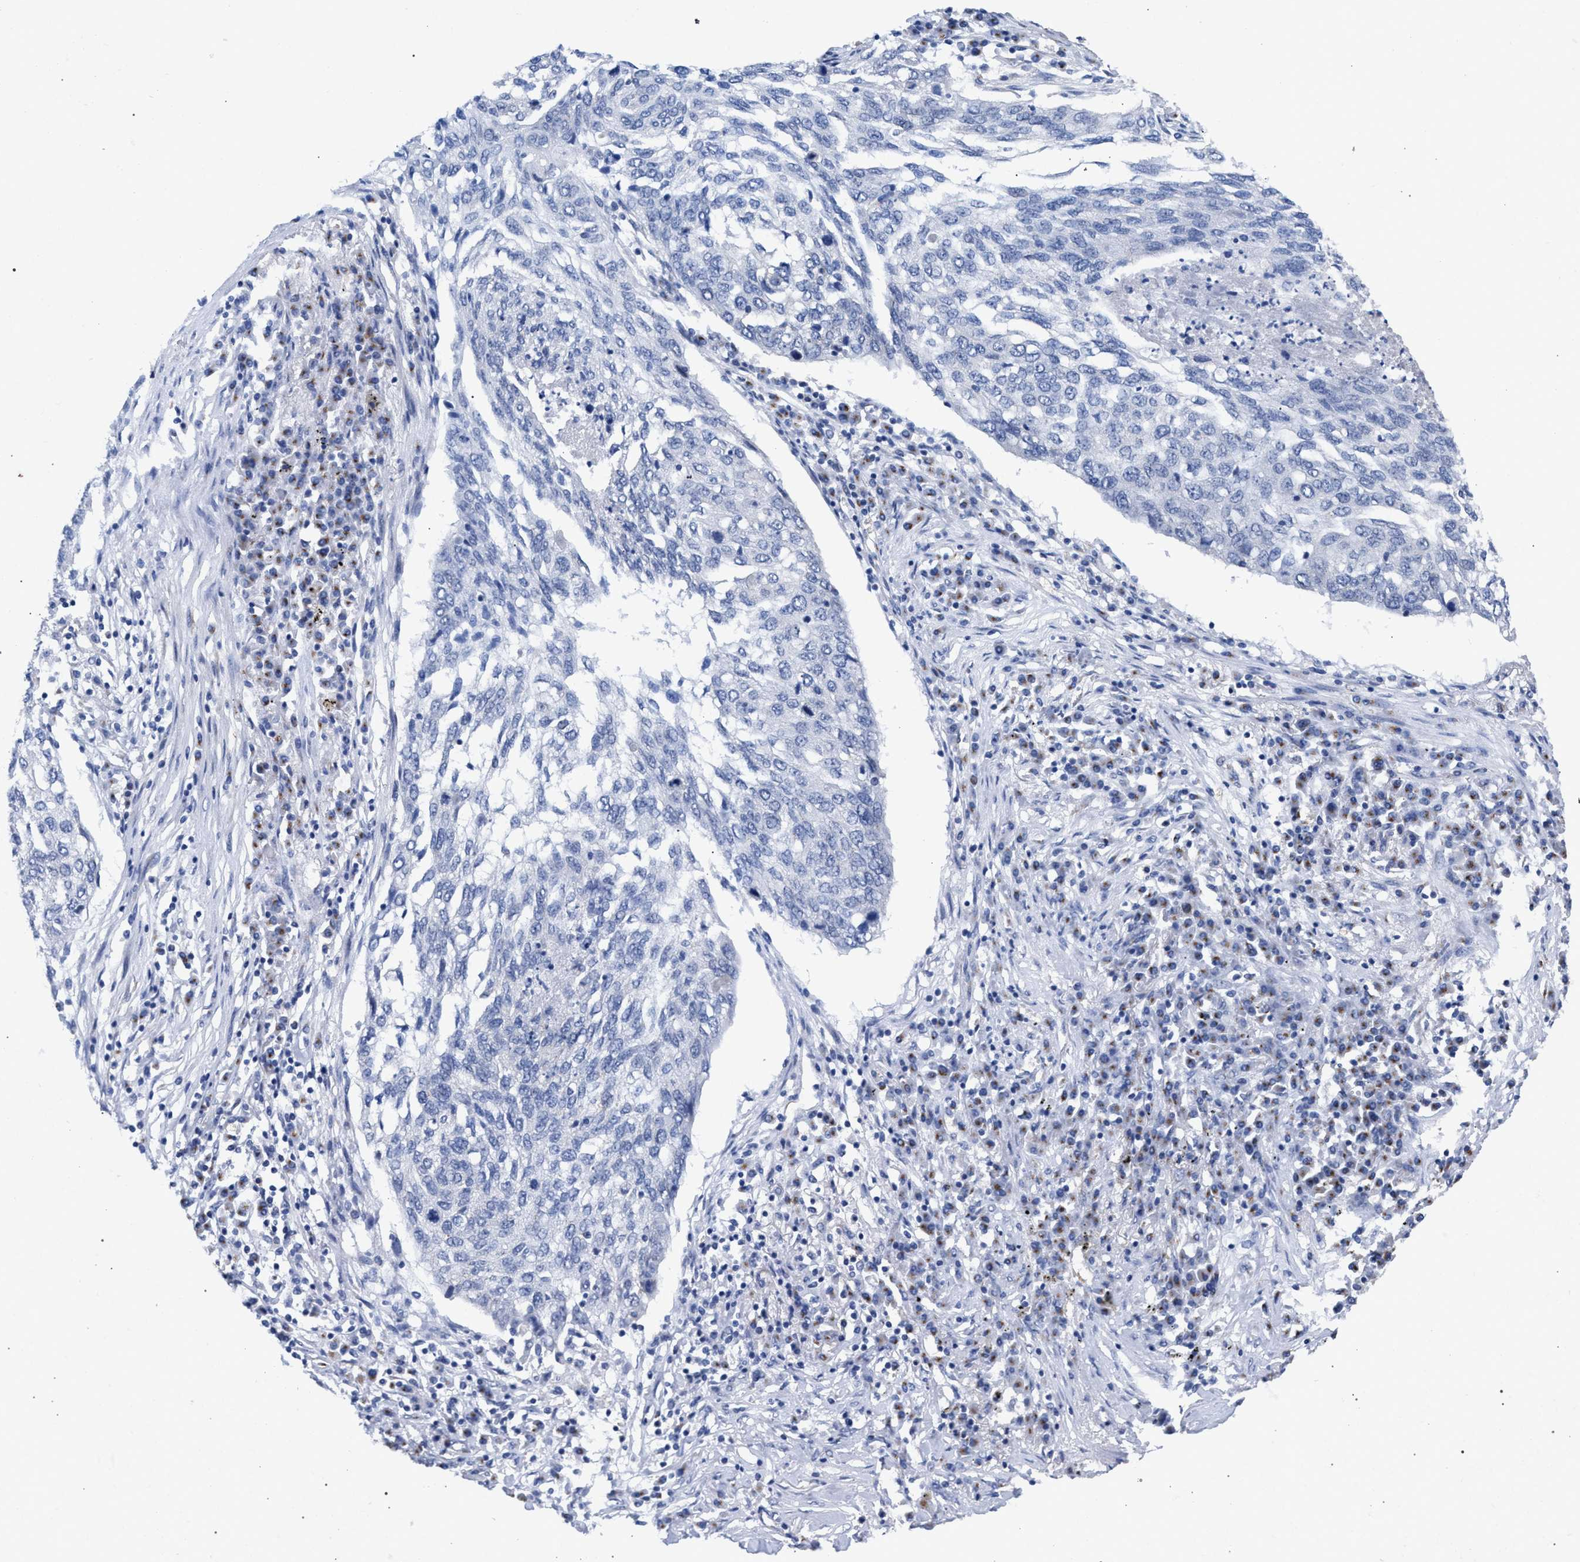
{"staining": {"intensity": "negative", "quantity": "none", "location": "none"}, "tissue": "lung cancer", "cell_type": "Tumor cells", "image_type": "cancer", "snomed": [{"axis": "morphology", "description": "Squamous cell carcinoma, NOS"}, {"axis": "topography", "description": "Lung"}], "caption": "Immunohistochemical staining of human squamous cell carcinoma (lung) reveals no significant staining in tumor cells.", "gene": "GOLGA2", "patient": {"sex": "female", "age": 63}}